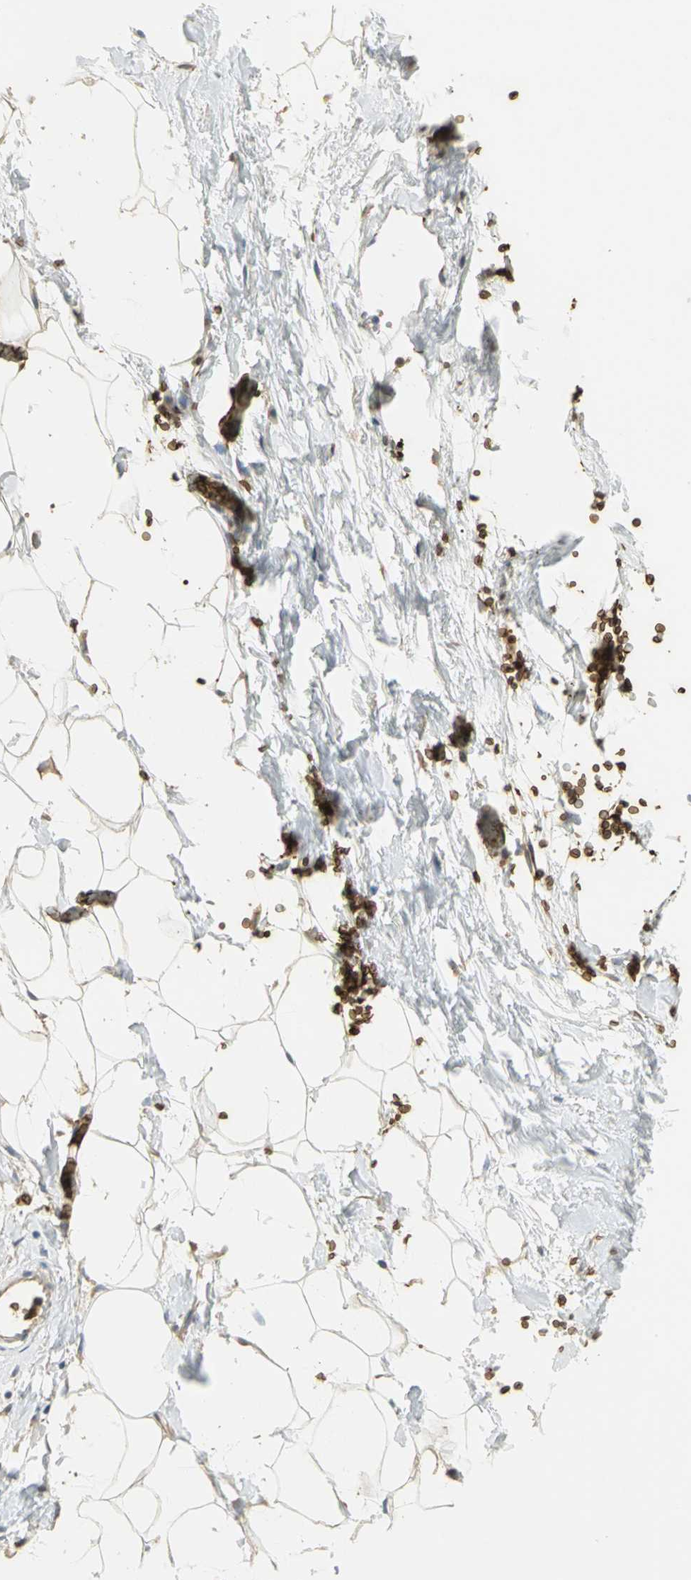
{"staining": {"intensity": "negative", "quantity": "none", "location": "none"}, "tissue": "adipose tissue", "cell_type": "Adipocytes", "image_type": "normal", "snomed": [{"axis": "morphology", "description": "Normal tissue, NOS"}, {"axis": "topography", "description": "Breast"}, {"axis": "topography", "description": "Soft tissue"}], "caption": "Immunohistochemistry photomicrograph of benign adipose tissue: human adipose tissue stained with DAB reveals no significant protein expression in adipocytes.", "gene": "ANK1", "patient": {"sex": "female", "age": 25}}